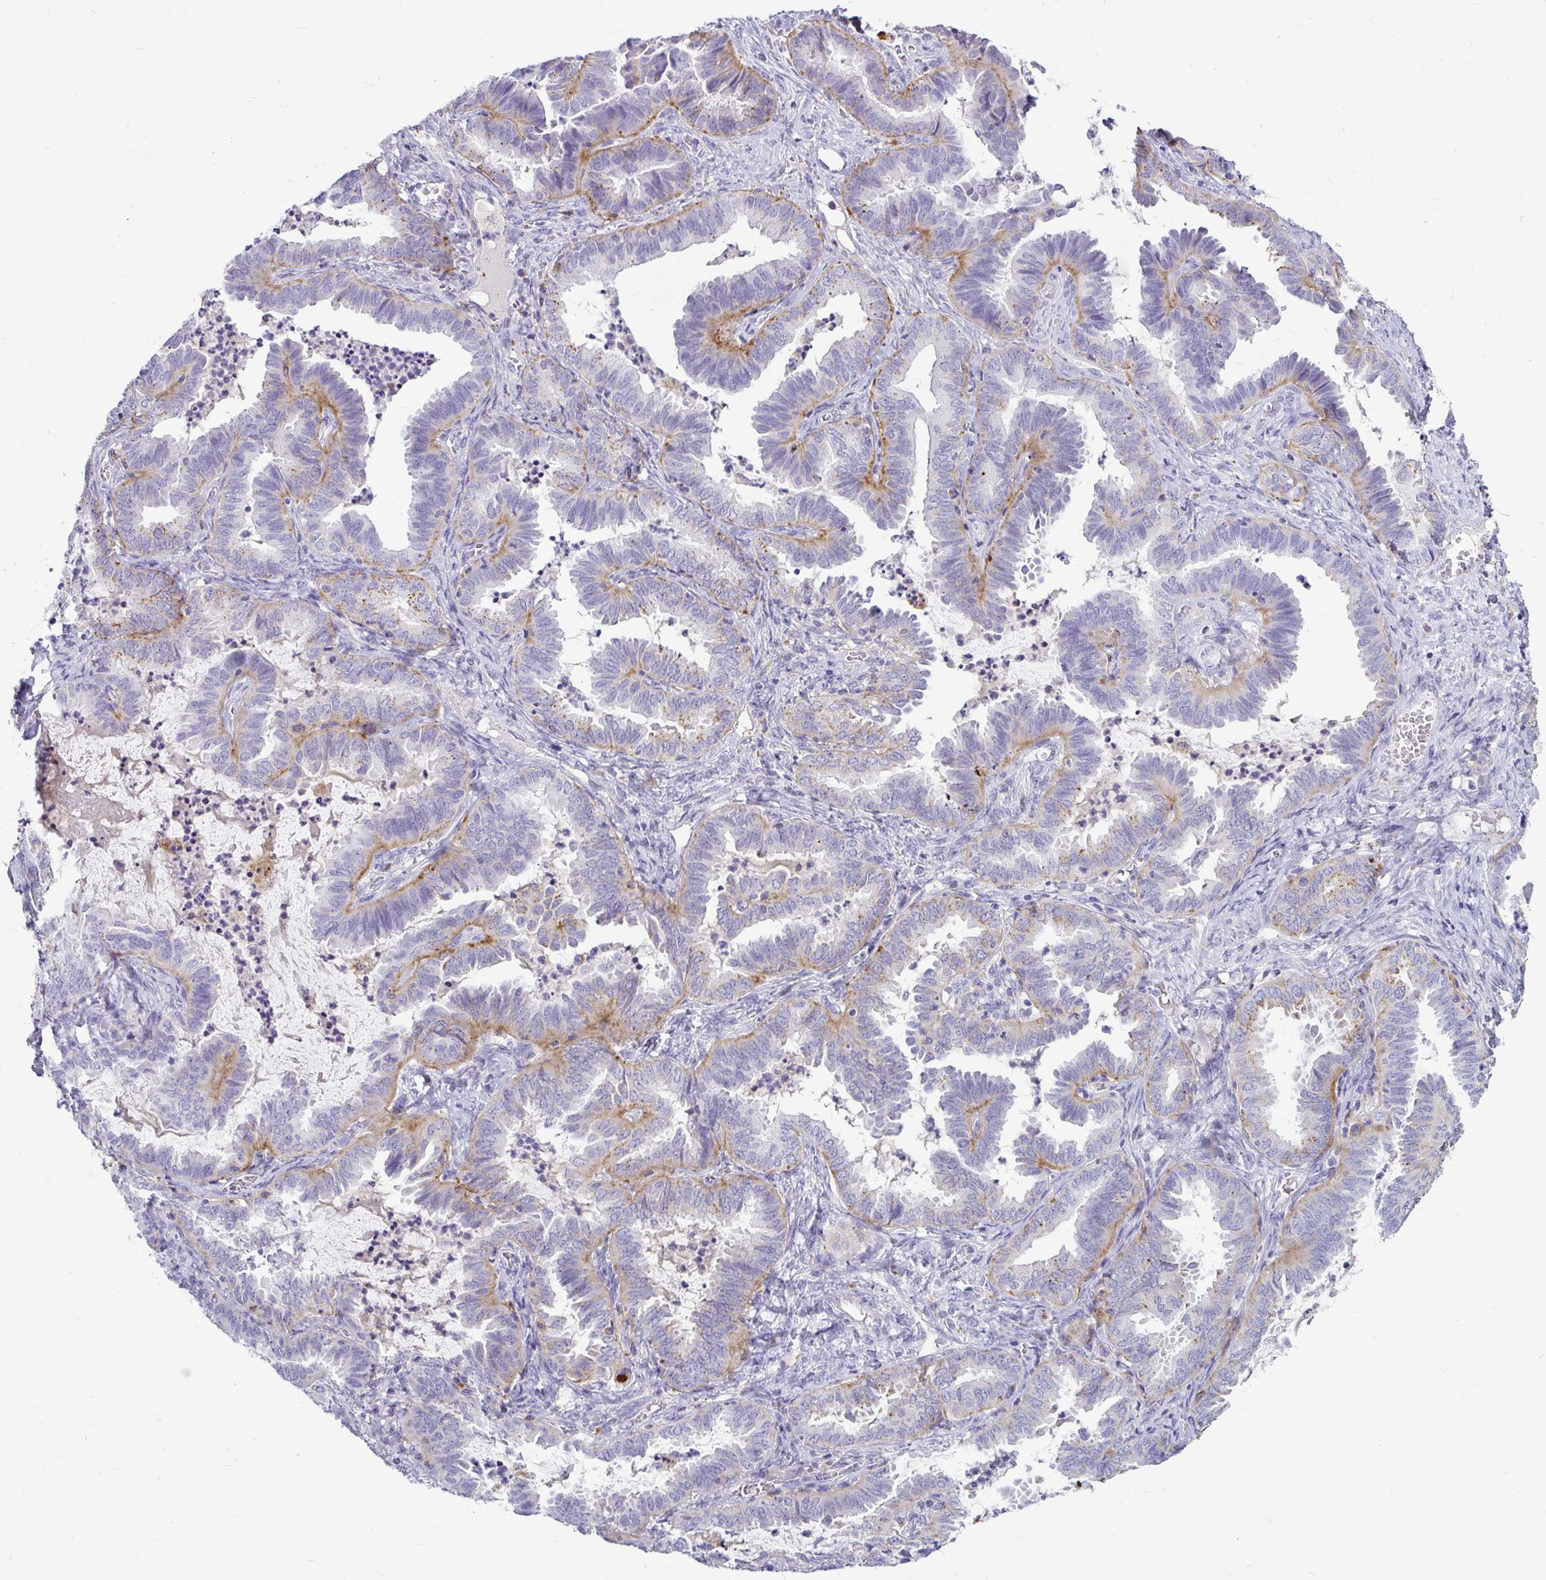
{"staining": {"intensity": "negative", "quantity": "none", "location": "none"}, "tissue": "ovarian cancer", "cell_type": "Tumor cells", "image_type": "cancer", "snomed": [{"axis": "morphology", "description": "Carcinoma, endometroid"}, {"axis": "topography", "description": "Ovary"}], "caption": "Tumor cells show no significant protein staining in ovarian cancer. (Immunohistochemistry (ihc), brightfield microscopy, high magnification).", "gene": "CTSZ", "patient": {"sex": "female", "age": 70}}